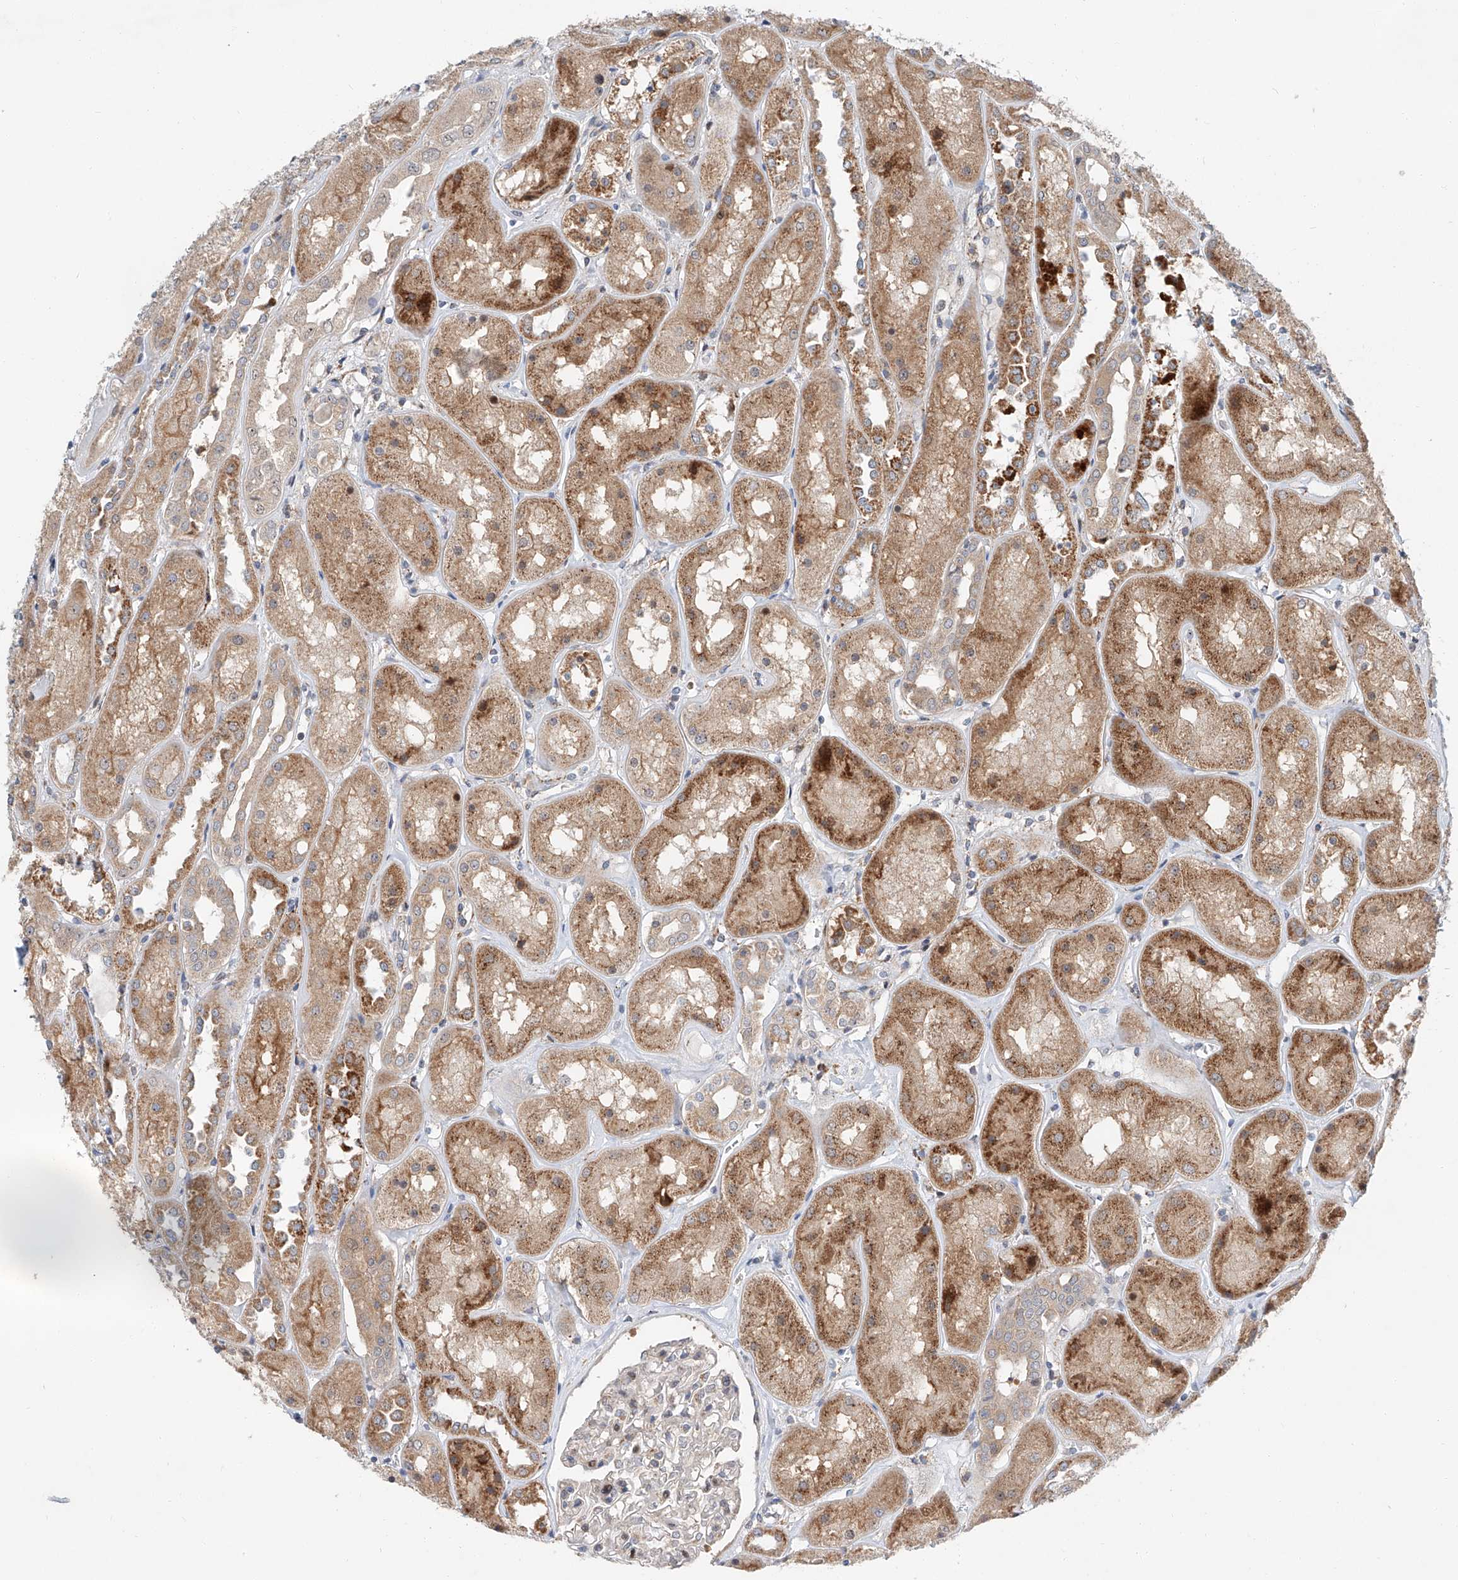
{"staining": {"intensity": "weak", "quantity": "<25%", "location": "cytoplasmic/membranous"}, "tissue": "kidney", "cell_type": "Cells in glomeruli", "image_type": "normal", "snomed": [{"axis": "morphology", "description": "Normal tissue, NOS"}, {"axis": "topography", "description": "Kidney"}], "caption": "This is an immunohistochemistry image of unremarkable kidney. There is no expression in cells in glomeruli.", "gene": "CLDND1", "patient": {"sex": "male", "age": 70}}